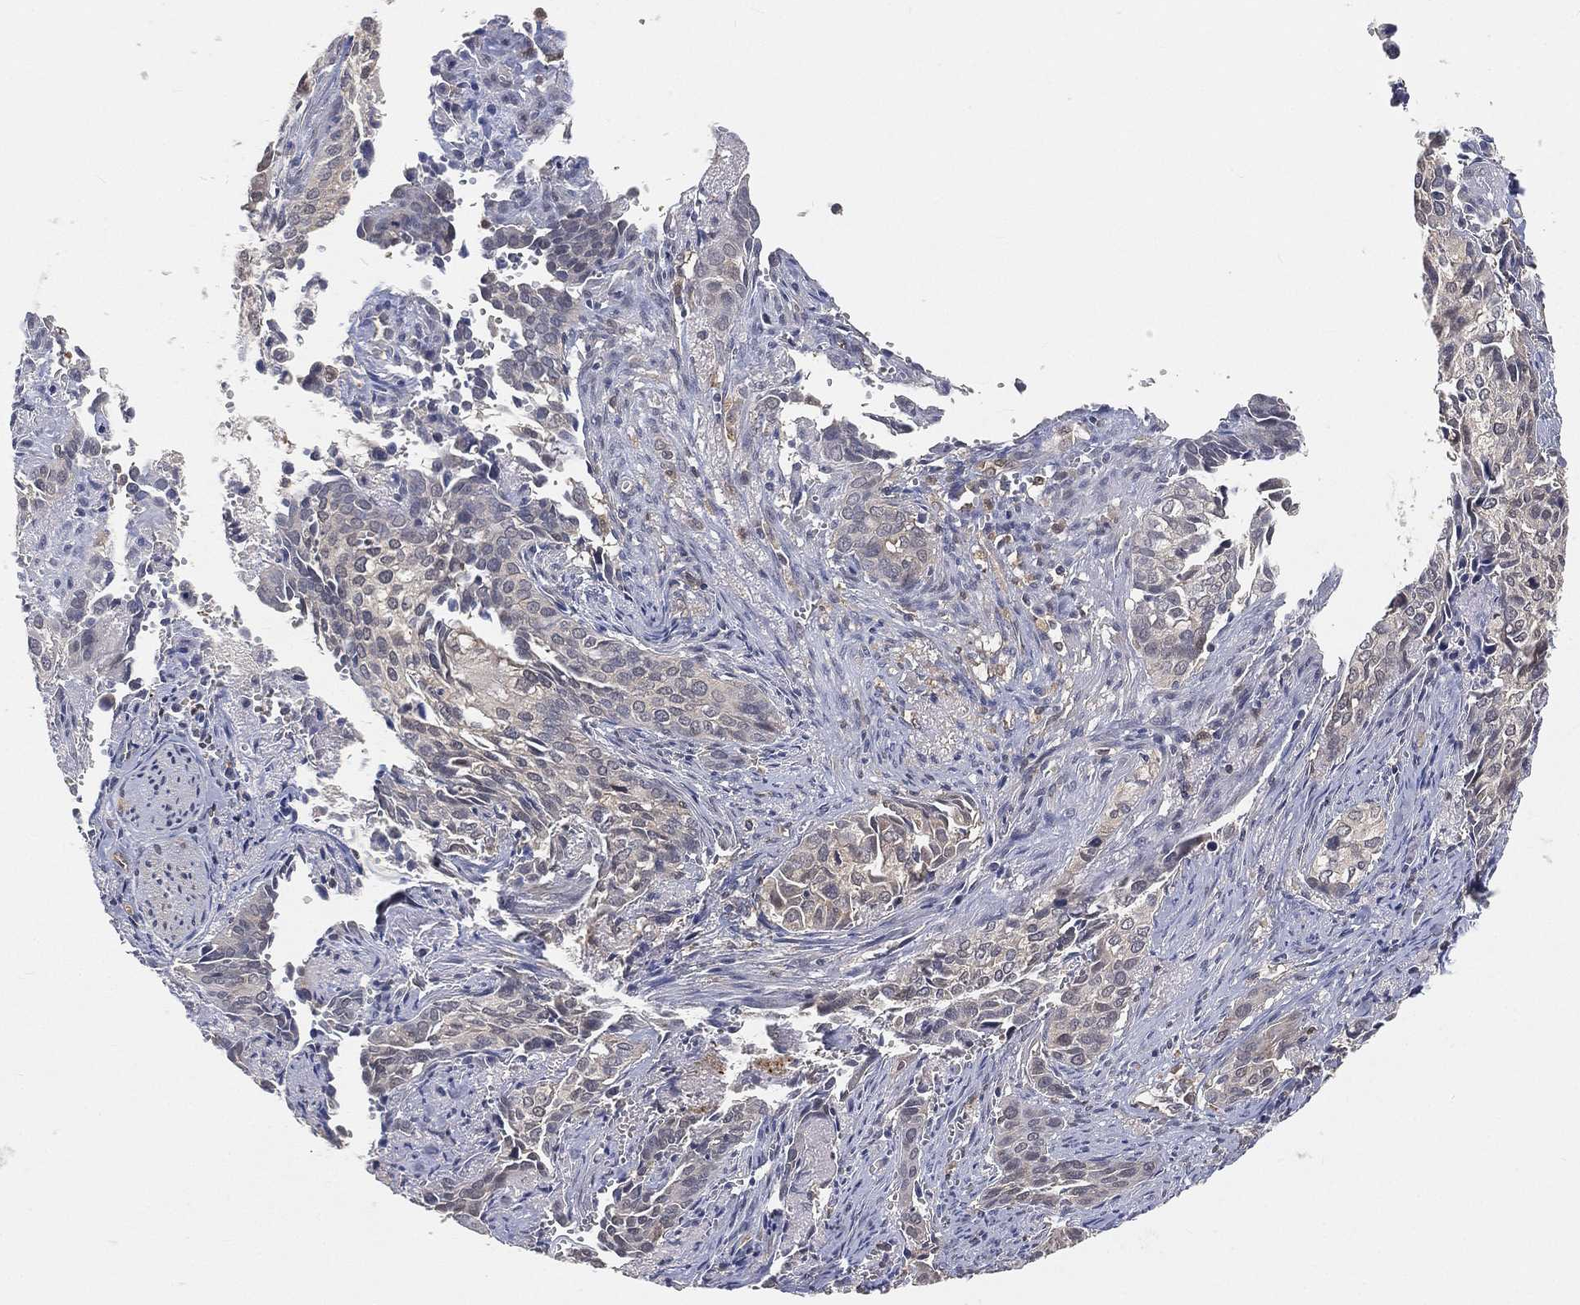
{"staining": {"intensity": "negative", "quantity": "none", "location": "none"}, "tissue": "cervical cancer", "cell_type": "Tumor cells", "image_type": "cancer", "snomed": [{"axis": "morphology", "description": "Squamous cell carcinoma, NOS"}, {"axis": "topography", "description": "Cervix"}], "caption": "The IHC image has no significant positivity in tumor cells of cervical cancer (squamous cell carcinoma) tissue.", "gene": "MAPK1", "patient": {"sex": "female", "age": 29}}